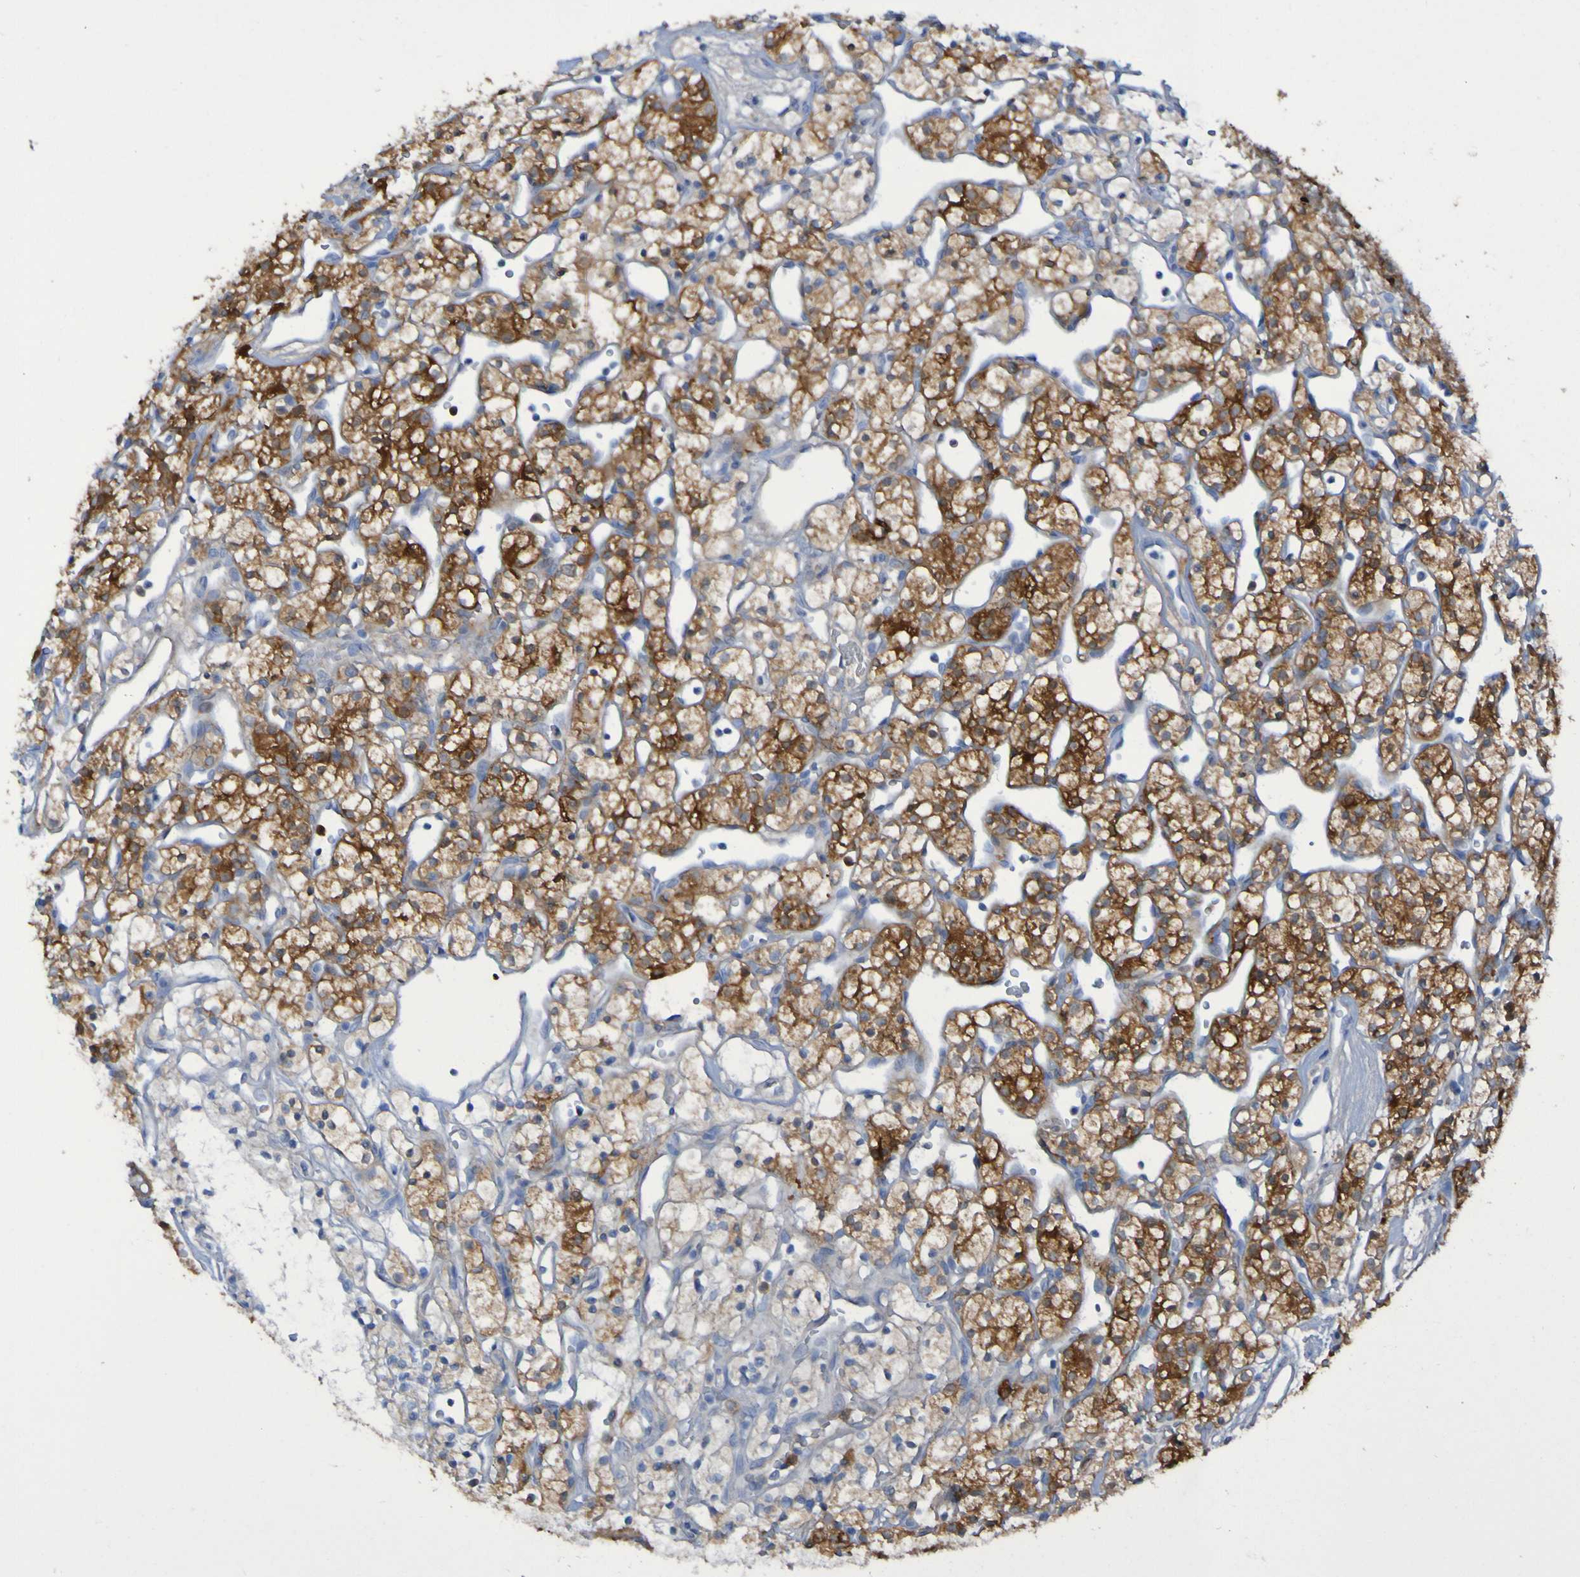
{"staining": {"intensity": "moderate", "quantity": ">75%", "location": "cytoplasmic/membranous"}, "tissue": "renal cancer", "cell_type": "Tumor cells", "image_type": "cancer", "snomed": [{"axis": "morphology", "description": "Adenocarcinoma, NOS"}, {"axis": "topography", "description": "Kidney"}], "caption": "Renal cancer tissue shows moderate cytoplasmic/membranous expression in about >75% of tumor cells, visualized by immunohistochemistry.", "gene": "MPPE1", "patient": {"sex": "female", "age": 60}}